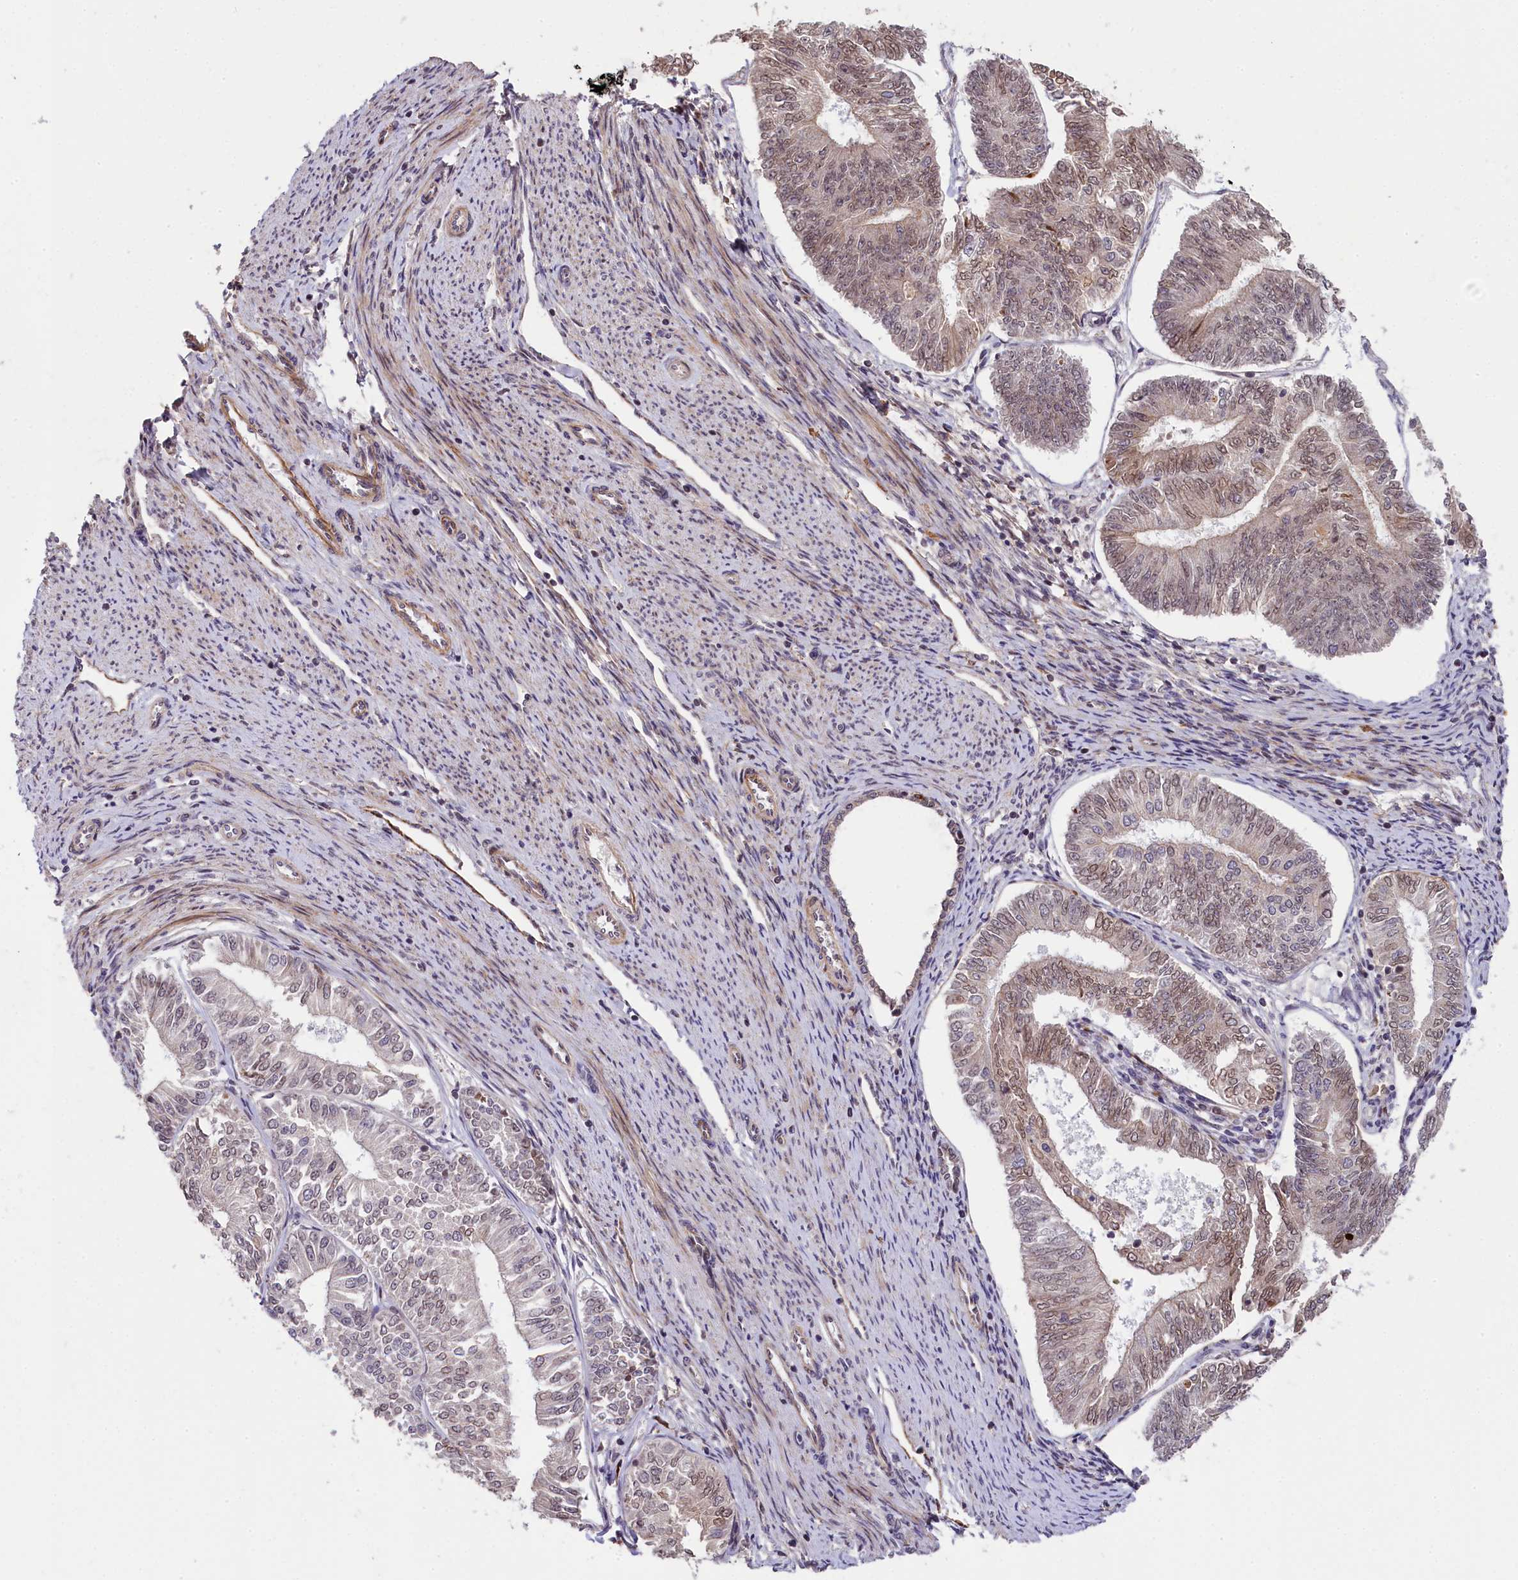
{"staining": {"intensity": "weak", "quantity": ">75%", "location": "nuclear"}, "tissue": "endometrial cancer", "cell_type": "Tumor cells", "image_type": "cancer", "snomed": [{"axis": "morphology", "description": "Adenocarcinoma, NOS"}, {"axis": "topography", "description": "Endometrium"}], "caption": "Human endometrial adenocarcinoma stained with a brown dye demonstrates weak nuclear positive positivity in approximately >75% of tumor cells.", "gene": "ZNF480", "patient": {"sex": "female", "age": 58}}